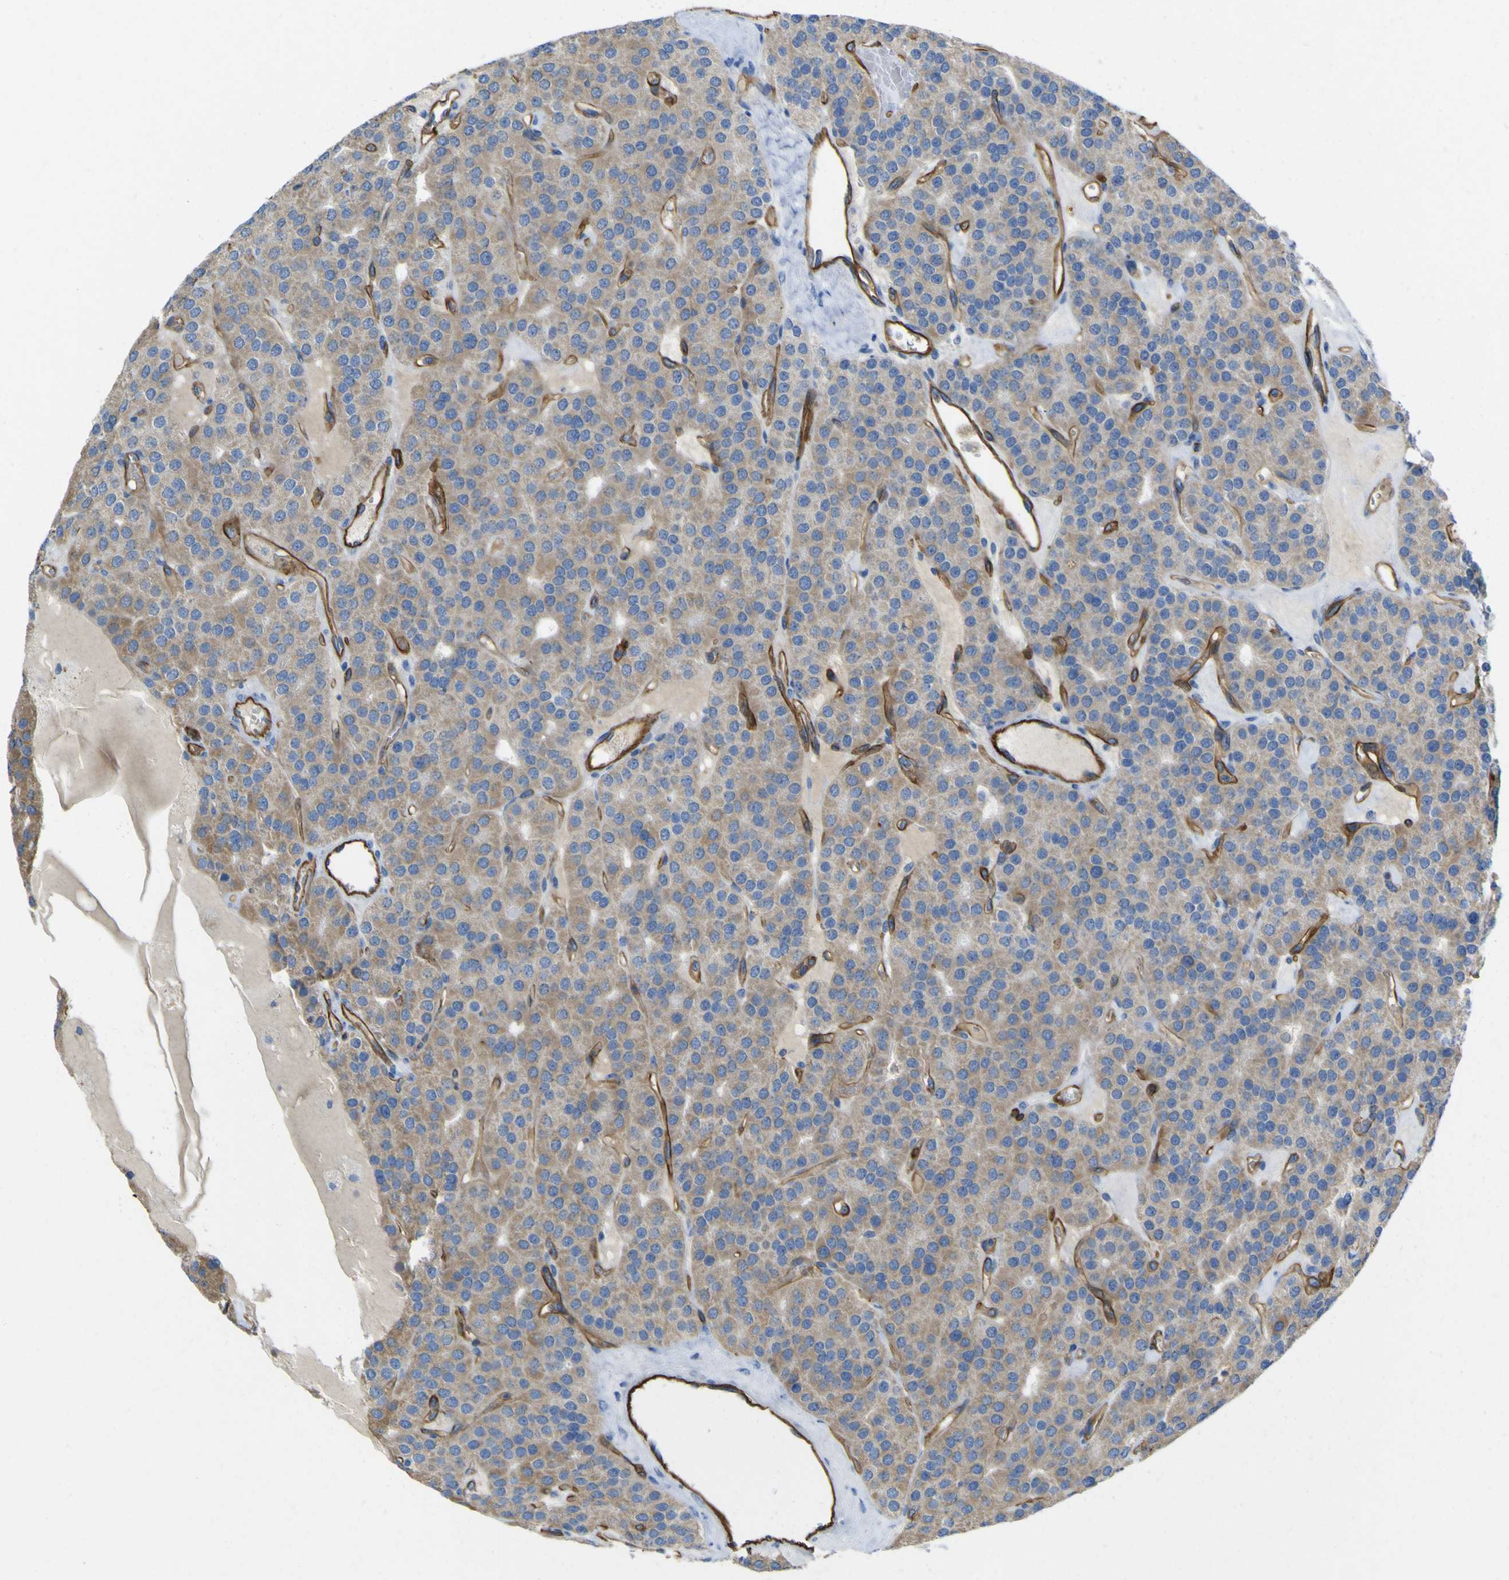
{"staining": {"intensity": "moderate", "quantity": "25%-75%", "location": "cytoplasmic/membranous"}, "tissue": "parathyroid gland", "cell_type": "Glandular cells", "image_type": "normal", "snomed": [{"axis": "morphology", "description": "Normal tissue, NOS"}, {"axis": "morphology", "description": "Adenoma, NOS"}, {"axis": "topography", "description": "Parathyroid gland"}], "caption": "Protein staining of benign parathyroid gland demonstrates moderate cytoplasmic/membranous expression in about 25%-75% of glandular cells. (Brightfield microscopy of DAB IHC at high magnification).", "gene": "CD93", "patient": {"sex": "female", "age": 86}}